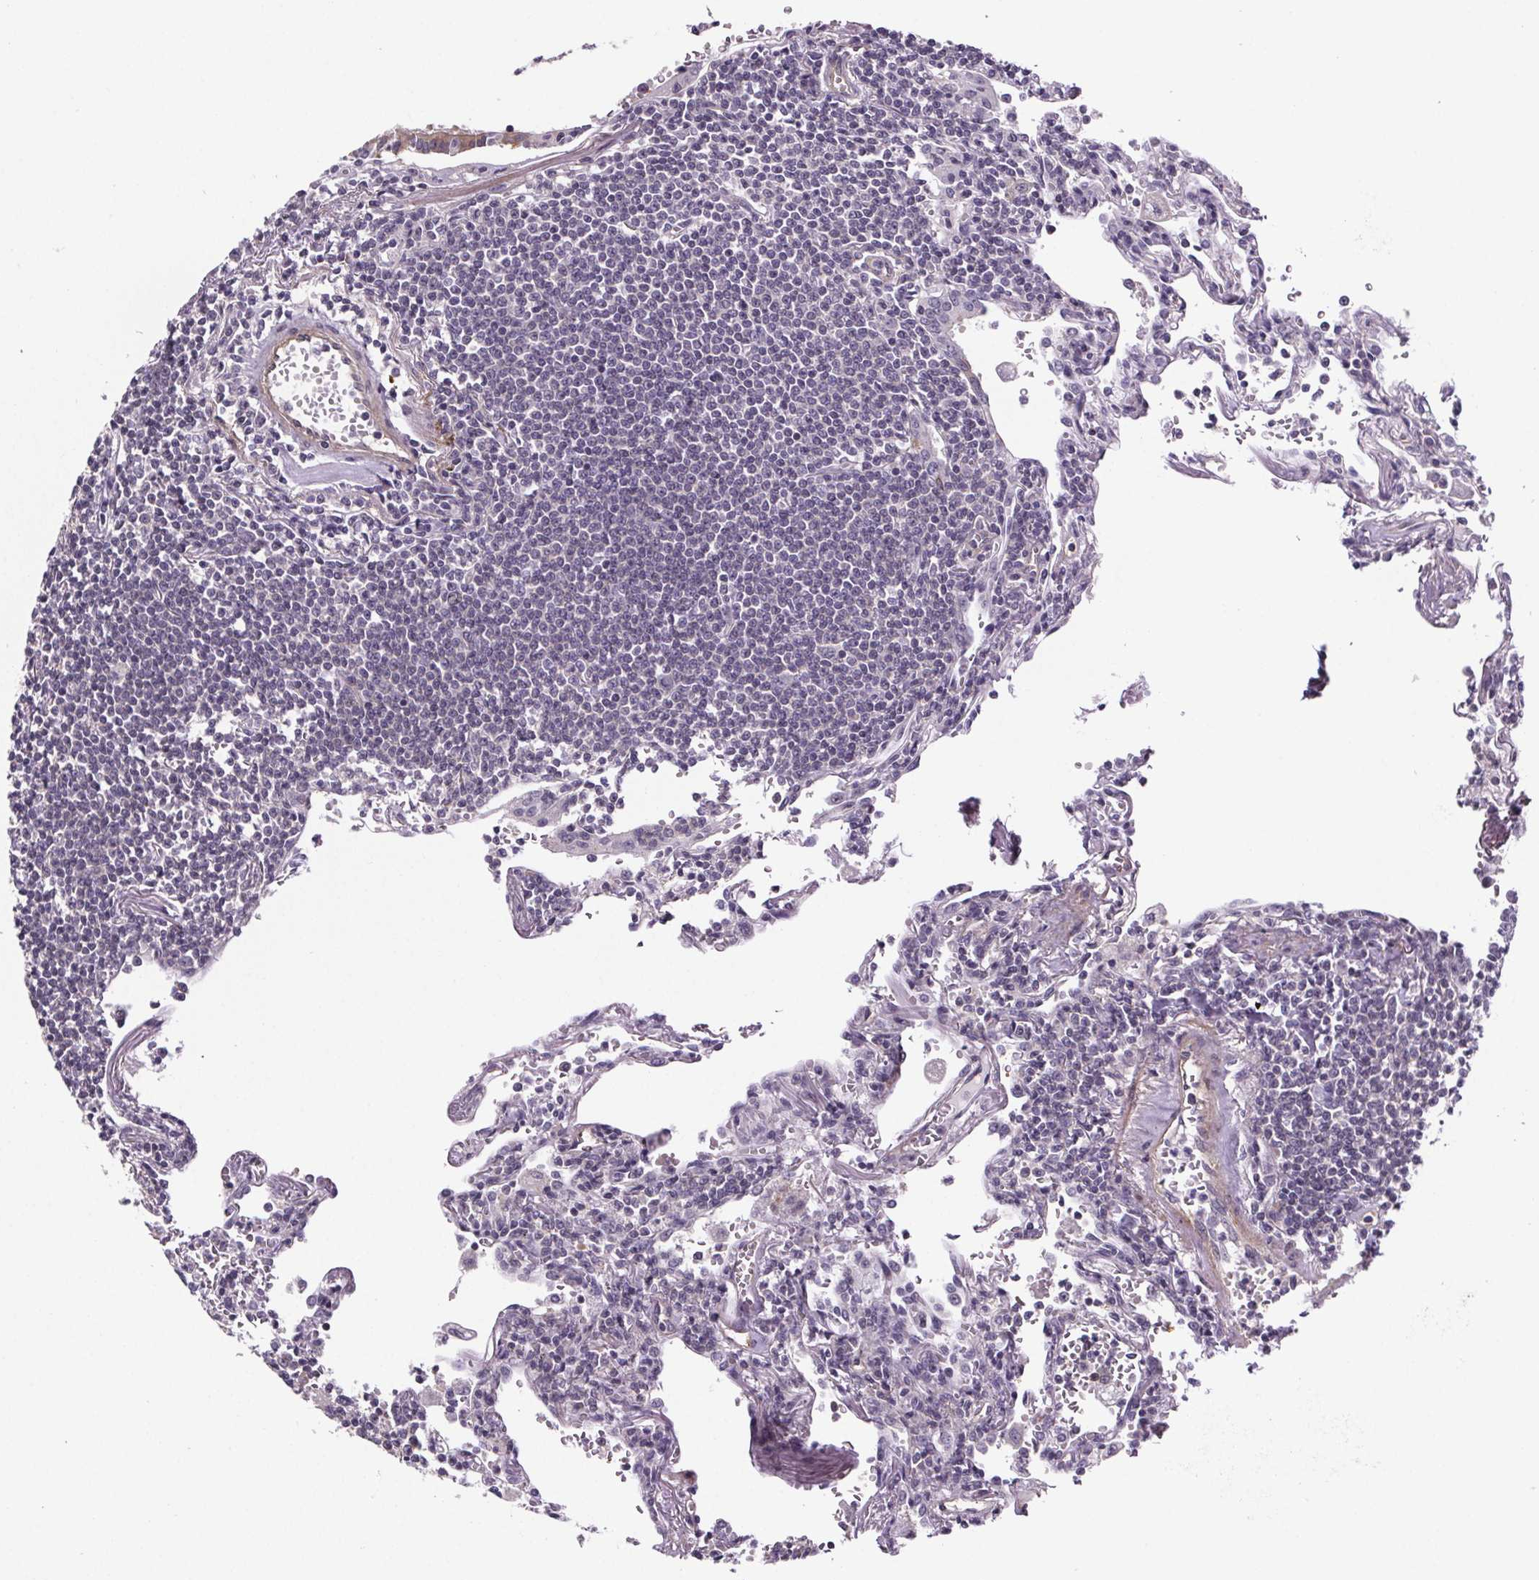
{"staining": {"intensity": "negative", "quantity": "none", "location": "none"}, "tissue": "lymphoma", "cell_type": "Tumor cells", "image_type": "cancer", "snomed": [{"axis": "morphology", "description": "Malignant lymphoma, non-Hodgkin's type, Low grade"}, {"axis": "topography", "description": "Lung"}], "caption": "DAB (3,3'-diaminobenzidine) immunohistochemical staining of low-grade malignant lymphoma, non-Hodgkin's type exhibits no significant positivity in tumor cells.", "gene": "TTC12", "patient": {"sex": "female", "age": 71}}